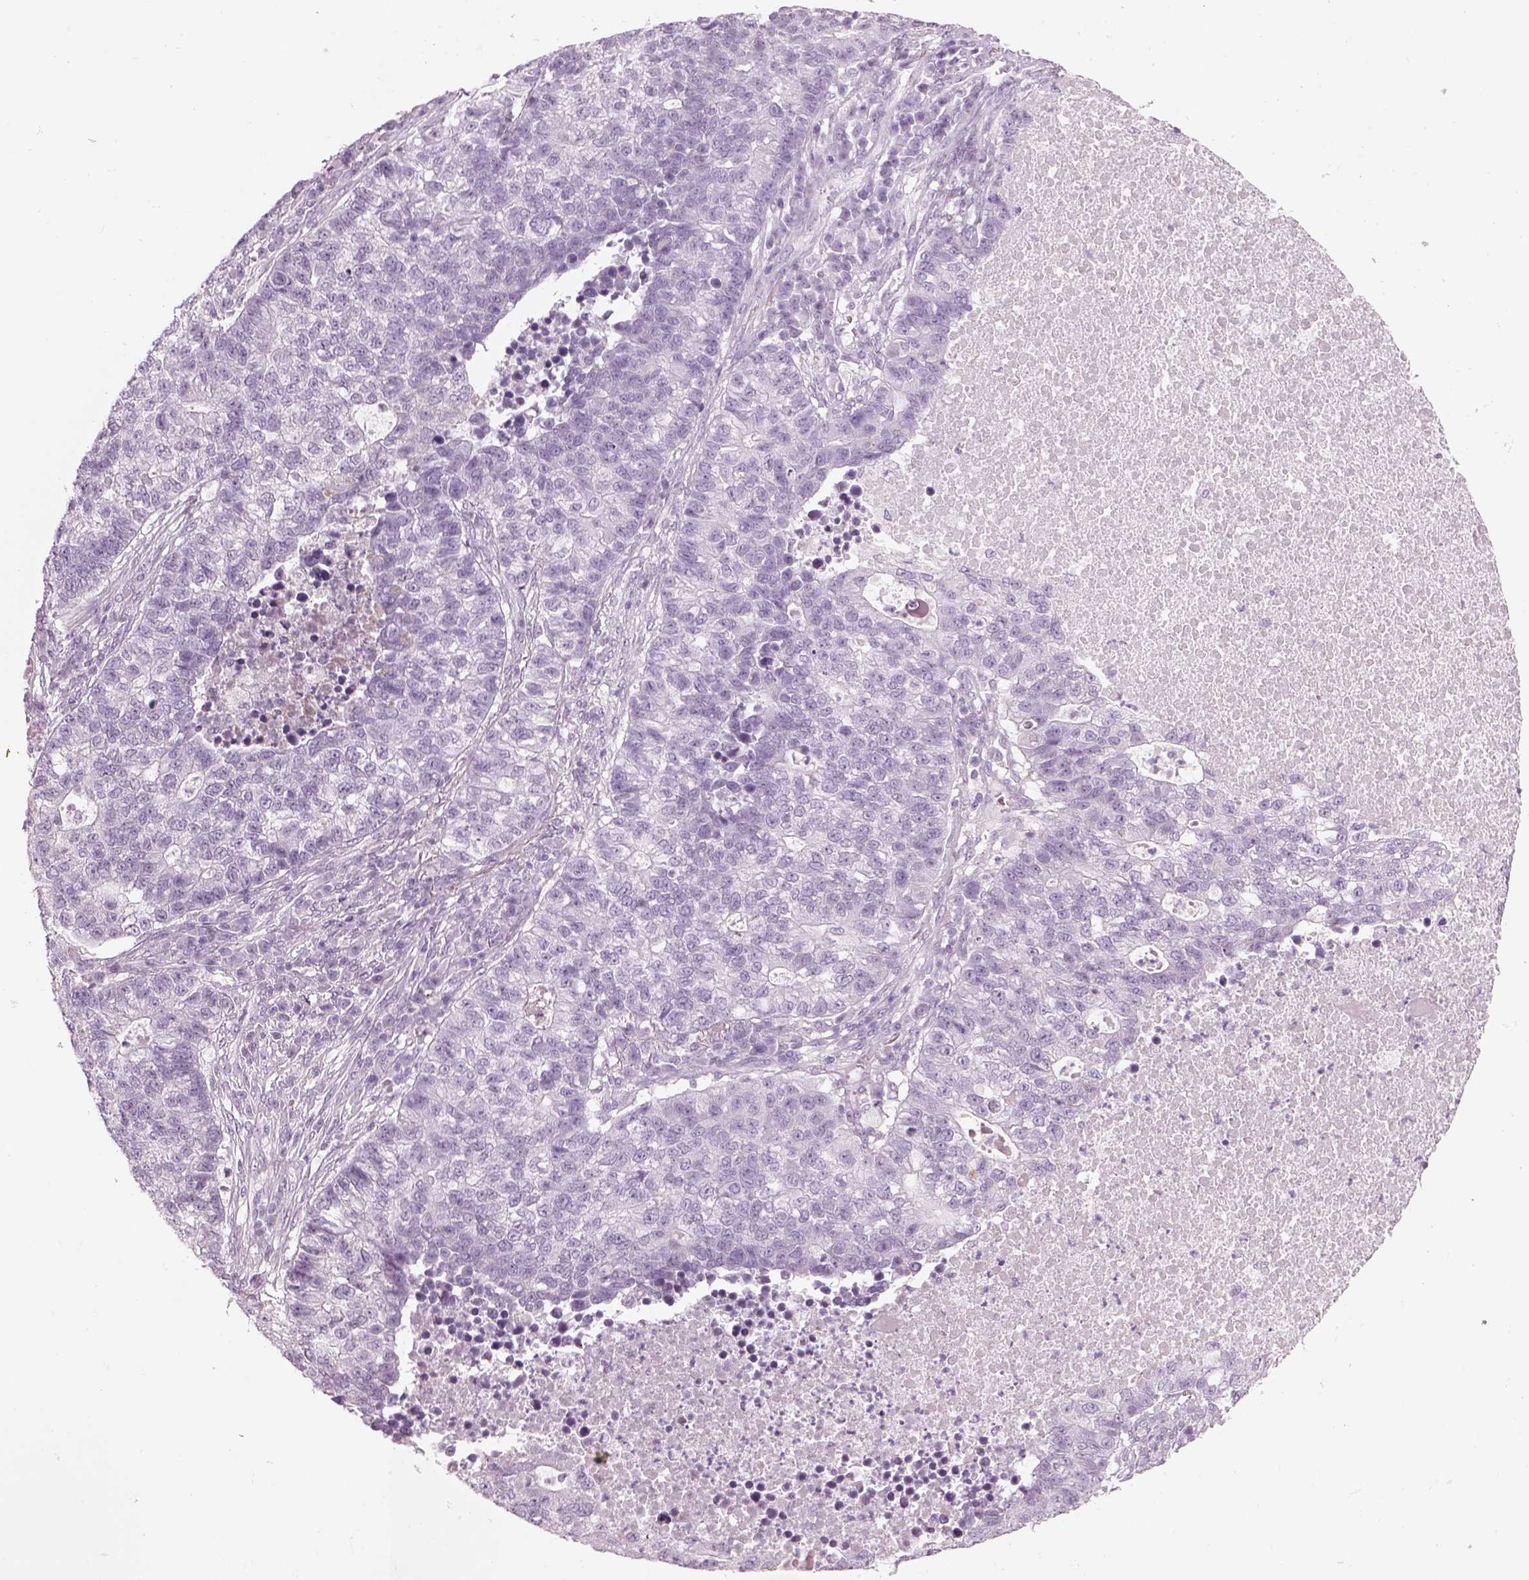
{"staining": {"intensity": "negative", "quantity": "none", "location": "none"}, "tissue": "lung cancer", "cell_type": "Tumor cells", "image_type": "cancer", "snomed": [{"axis": "morphology", "description": "Adenocarcinoma, NOS"}, {"axis": "topography", "description": "Lung"}], "caption": "Immunohistochemistry (IHC) of human lung cancer shows no expression in tumor cells.", "gene": "SAG", "patient": {"sex": "male", "age": 57}}